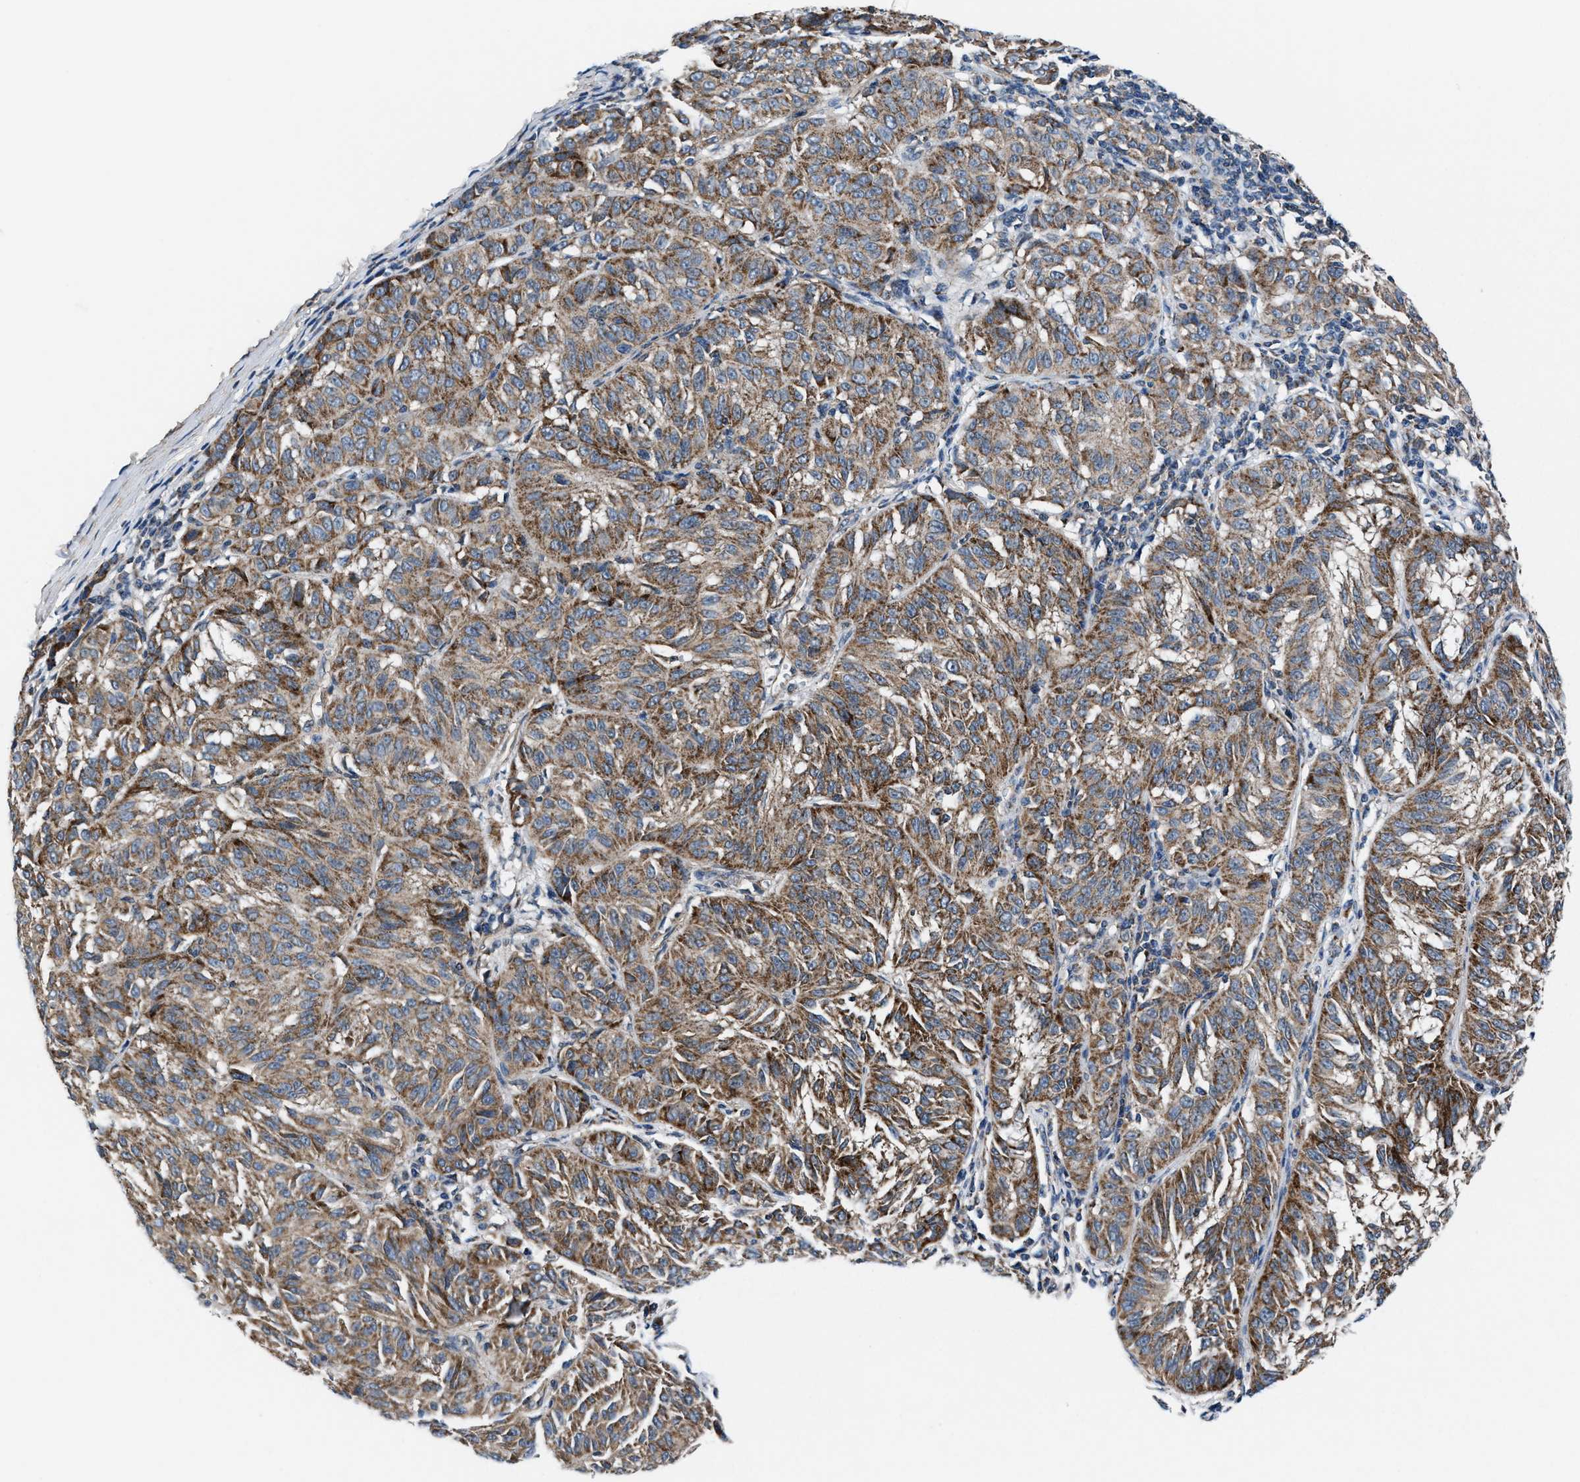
{"staining": {"intensity": "moderate", "quantity": ">75%", "location": "cytoplasmic/membranous"}, "tissue": "melanoma", "cell_type": "Tumor cells", "image_type": "cancer", "snomed": [{"axis": "morphology", "description": "Malignant melanoma, NOS"}, {"axis": "topography", "description": "Skin"}], "caption": "Brown immunohistochemical staining in melanoma demonstrates moderate cytoplasmic/membranous staining in approximately >75% of tumor cells.", "gene": "NKTR", "patient": {"sex": "female", "age": 72}}